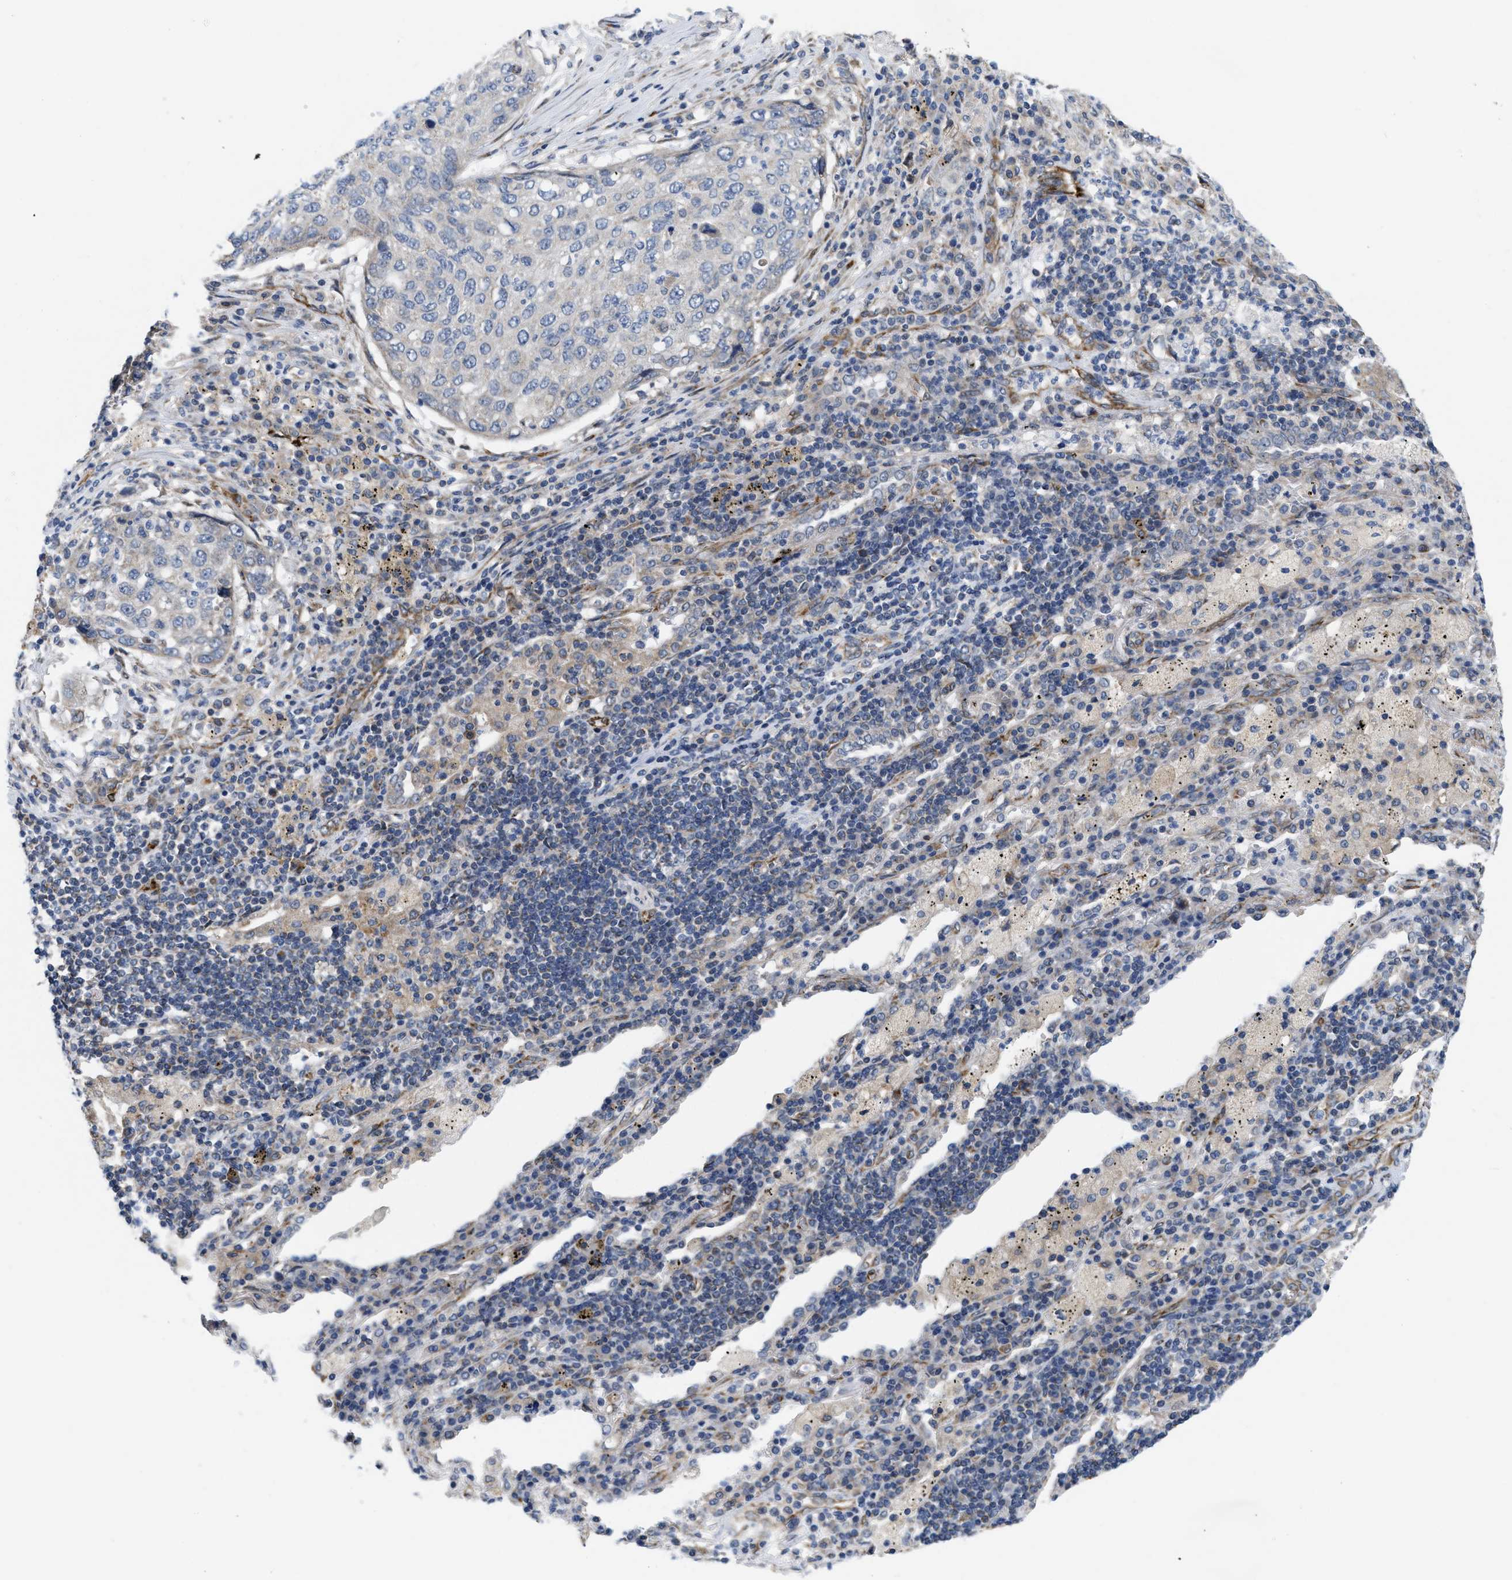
{"staining": {"intensity": "negative", "quantity": "none", "location": "none"}, "tissue": "lung cancer", "cell_type": "Tumor cells", "image_type": "cancer", "snomed": [{"axis": "morphology", "description": "Squamous cell carcinoma, NOS"}, {"axis": "topography", "description": "Lung"}], "caption": "IHC of lung cancer (squamous cell carcinoma) demonstrates no expression in tumor cells.", "gene": "EOGT", "patient": {"sex": "female", "age": 63}}